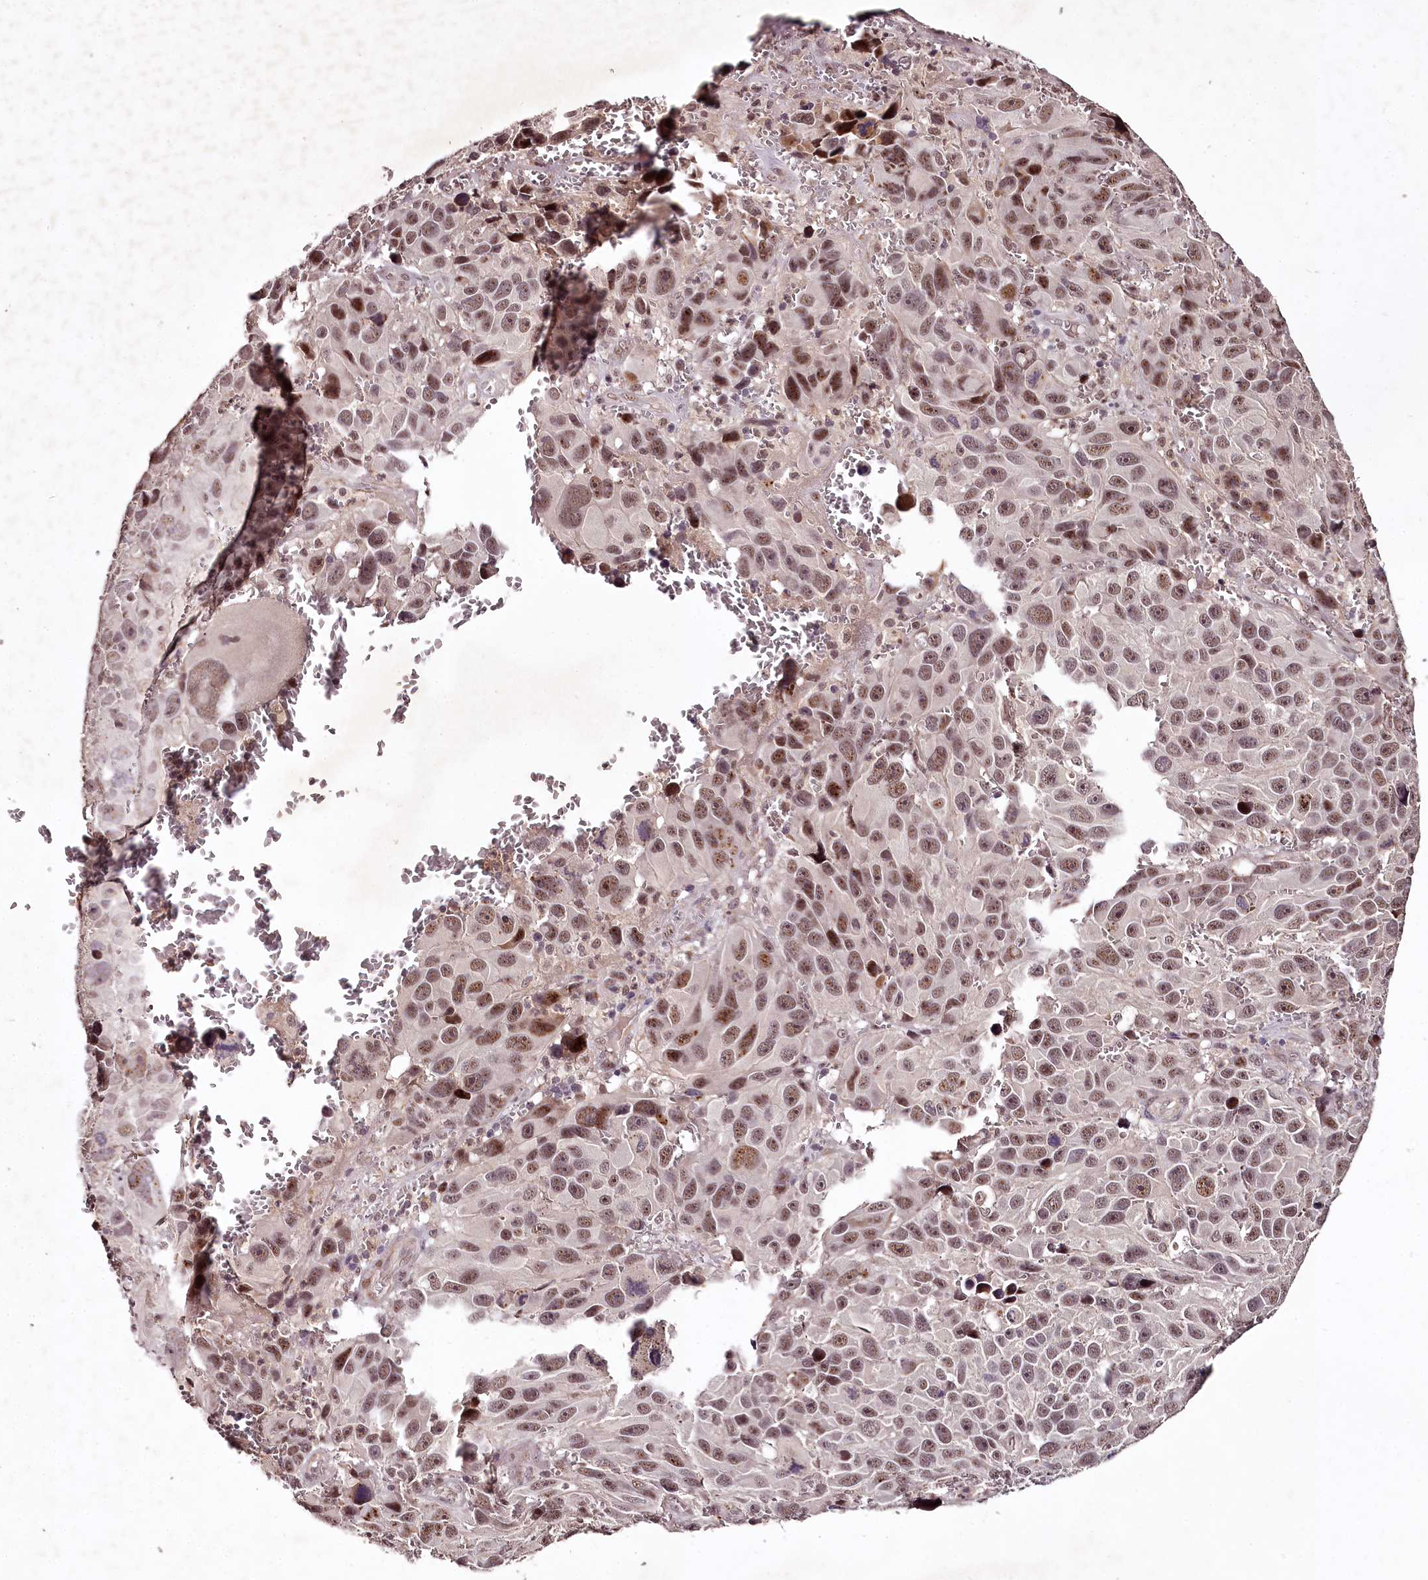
{"staining": {"intensity": "moderate", "quantity": ">75%", "location": "nuclear"}, "tissue": "melanoma", "cell_type": "Tumor cells", "image_type": "cancer", "snomed": [{"axis": "morphology", "description": "Malignant melanoma, NOS"}, {"axis": "topography", "description": "Skin"}], "caption": "An IHC photomicrograph of tumor tissue is shown. Protein staining in brown labels moderate nuclear positivity in malignant melanoma within tumor cells. The staining is performed using DAB brown chromogen to label protein expression. The nuclei are counter-stained blue using hematoxylin.", "gene": "MAML3", "patient": {"sex": "male", "age": 84}}